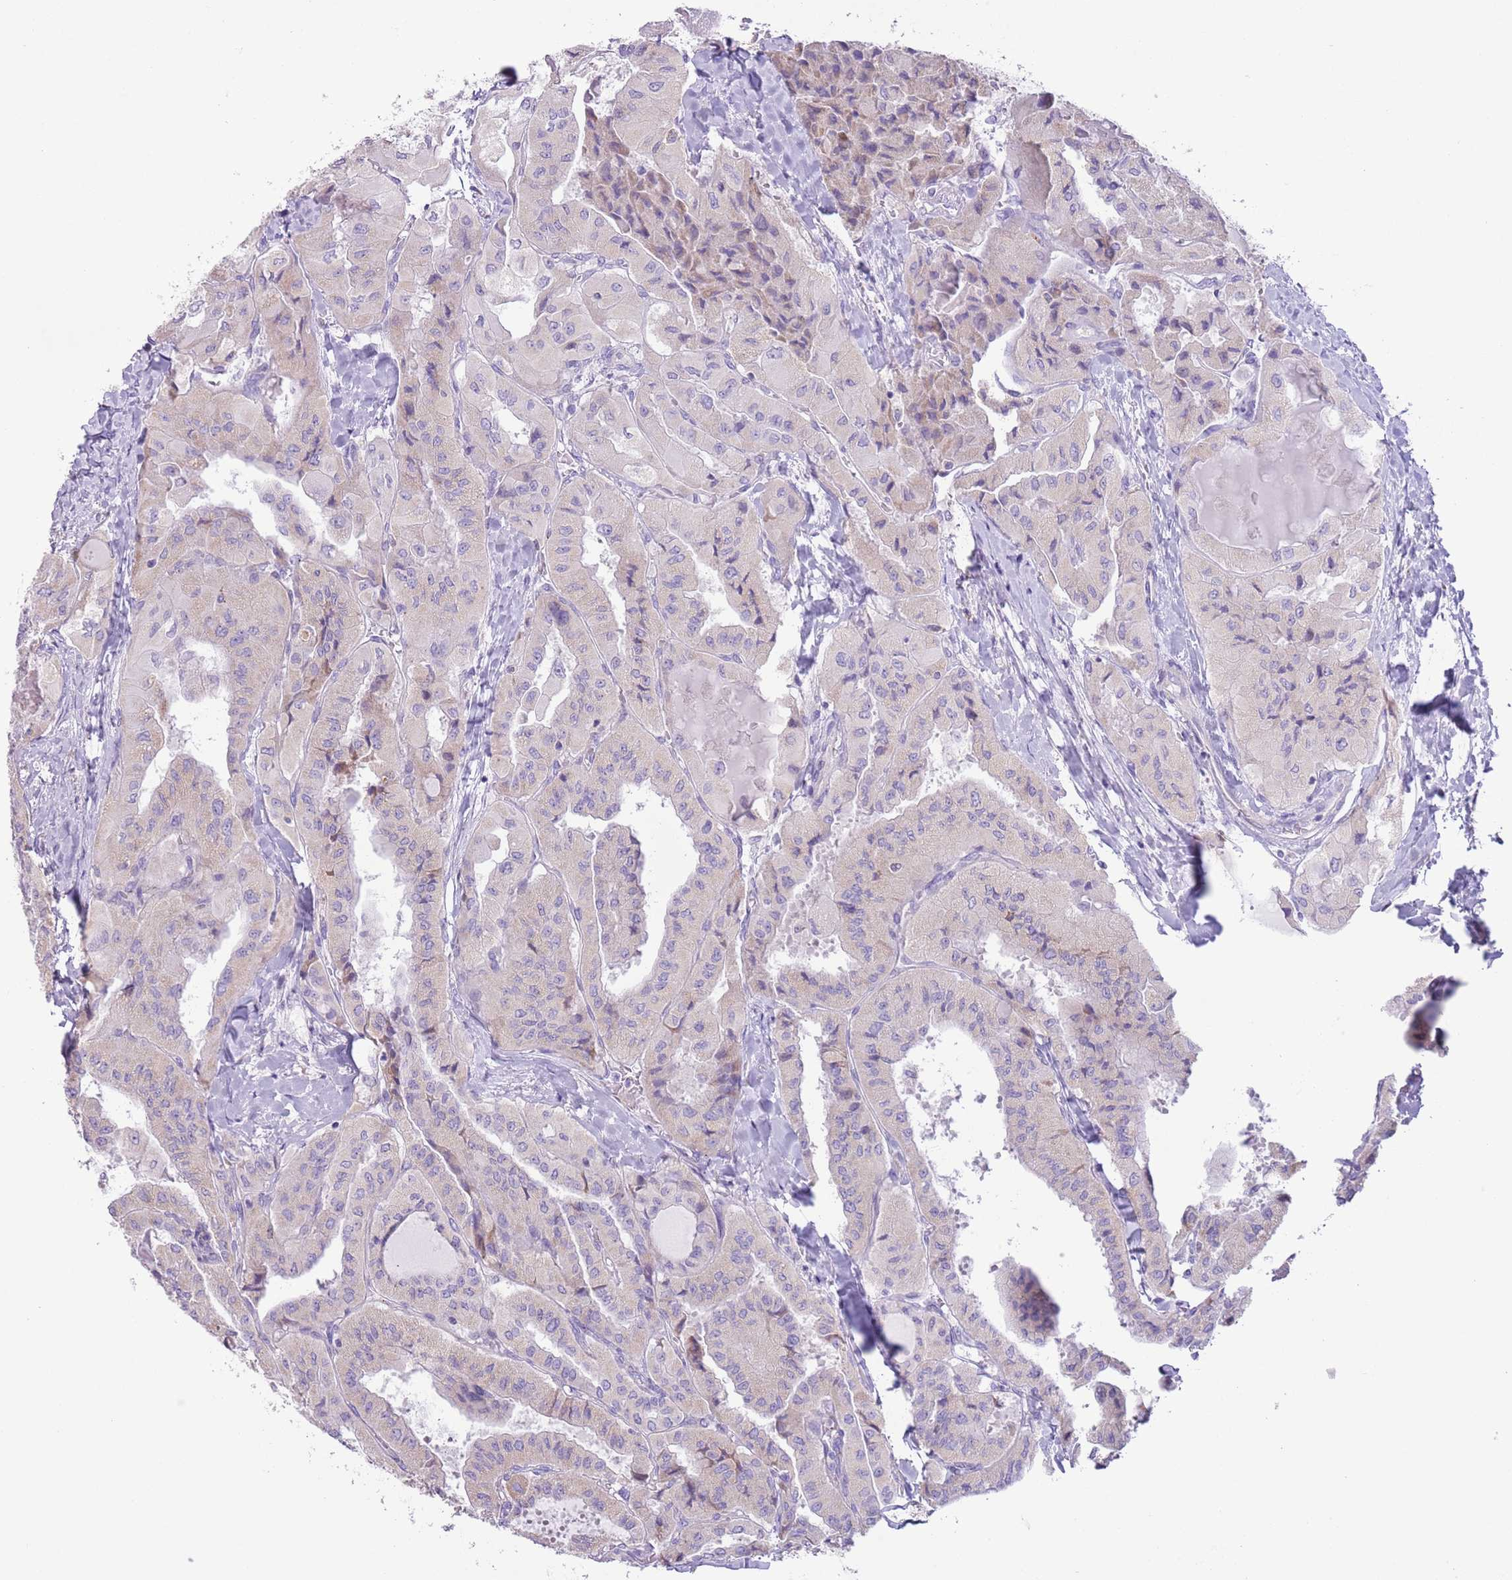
{"staining": {"intensity": "weak", "quantity": "<25%", "location": "cytoplasmic/membranous"}, "tissue": "thyroid cancer", "cell_type": "Tumor cells", "image_type": "cancer", "snomed": [{"axis": "morphology", "description": "Normal tissue, NOS"}, {"axis": "morphology", "description": "Papillary adenocarcinoma, NOS"}, {"axis": "topography", "description": "Thyroid gland"}], "caption": "DAB immunohistochemical staining of thyroid cancer reveals no significant expression in tumor cells.", "gene": "ZNF697", "patient": {"sex": "female", "age": 59}}